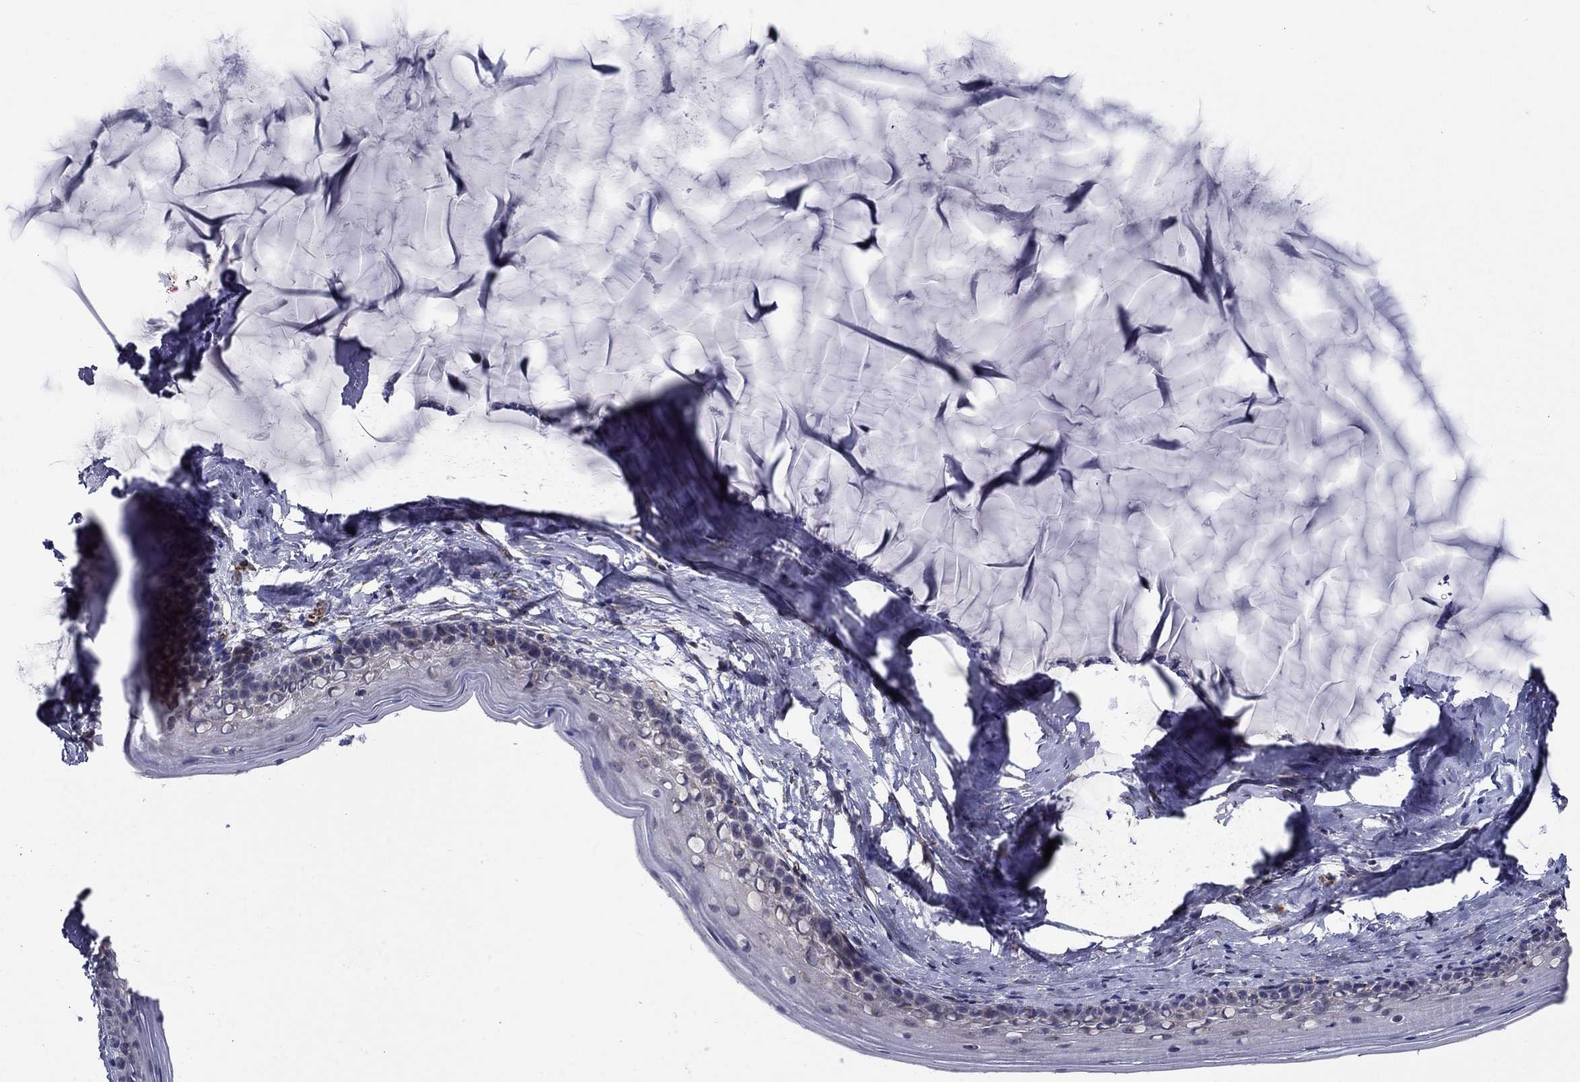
{"staining": {"intensity": "negative", "quantity": "none", "location": "none"}, "tissue": "cervix", "cell_type": "Glandular cells", "image_type": "normal", "snomed": [{"axis": "morphology", "description": "Normal tissue, NOS"}, {"axis": "topography", "description": "Cervix"}], "caption": "Immunohistochemical staining of benign human cervix reveals no significant staining in glandular cells. (Brightfield microscopy of DAB IHC at high magnification).", "gene": "LACTB2", "patient": {"sex": "female", "age": 40}}